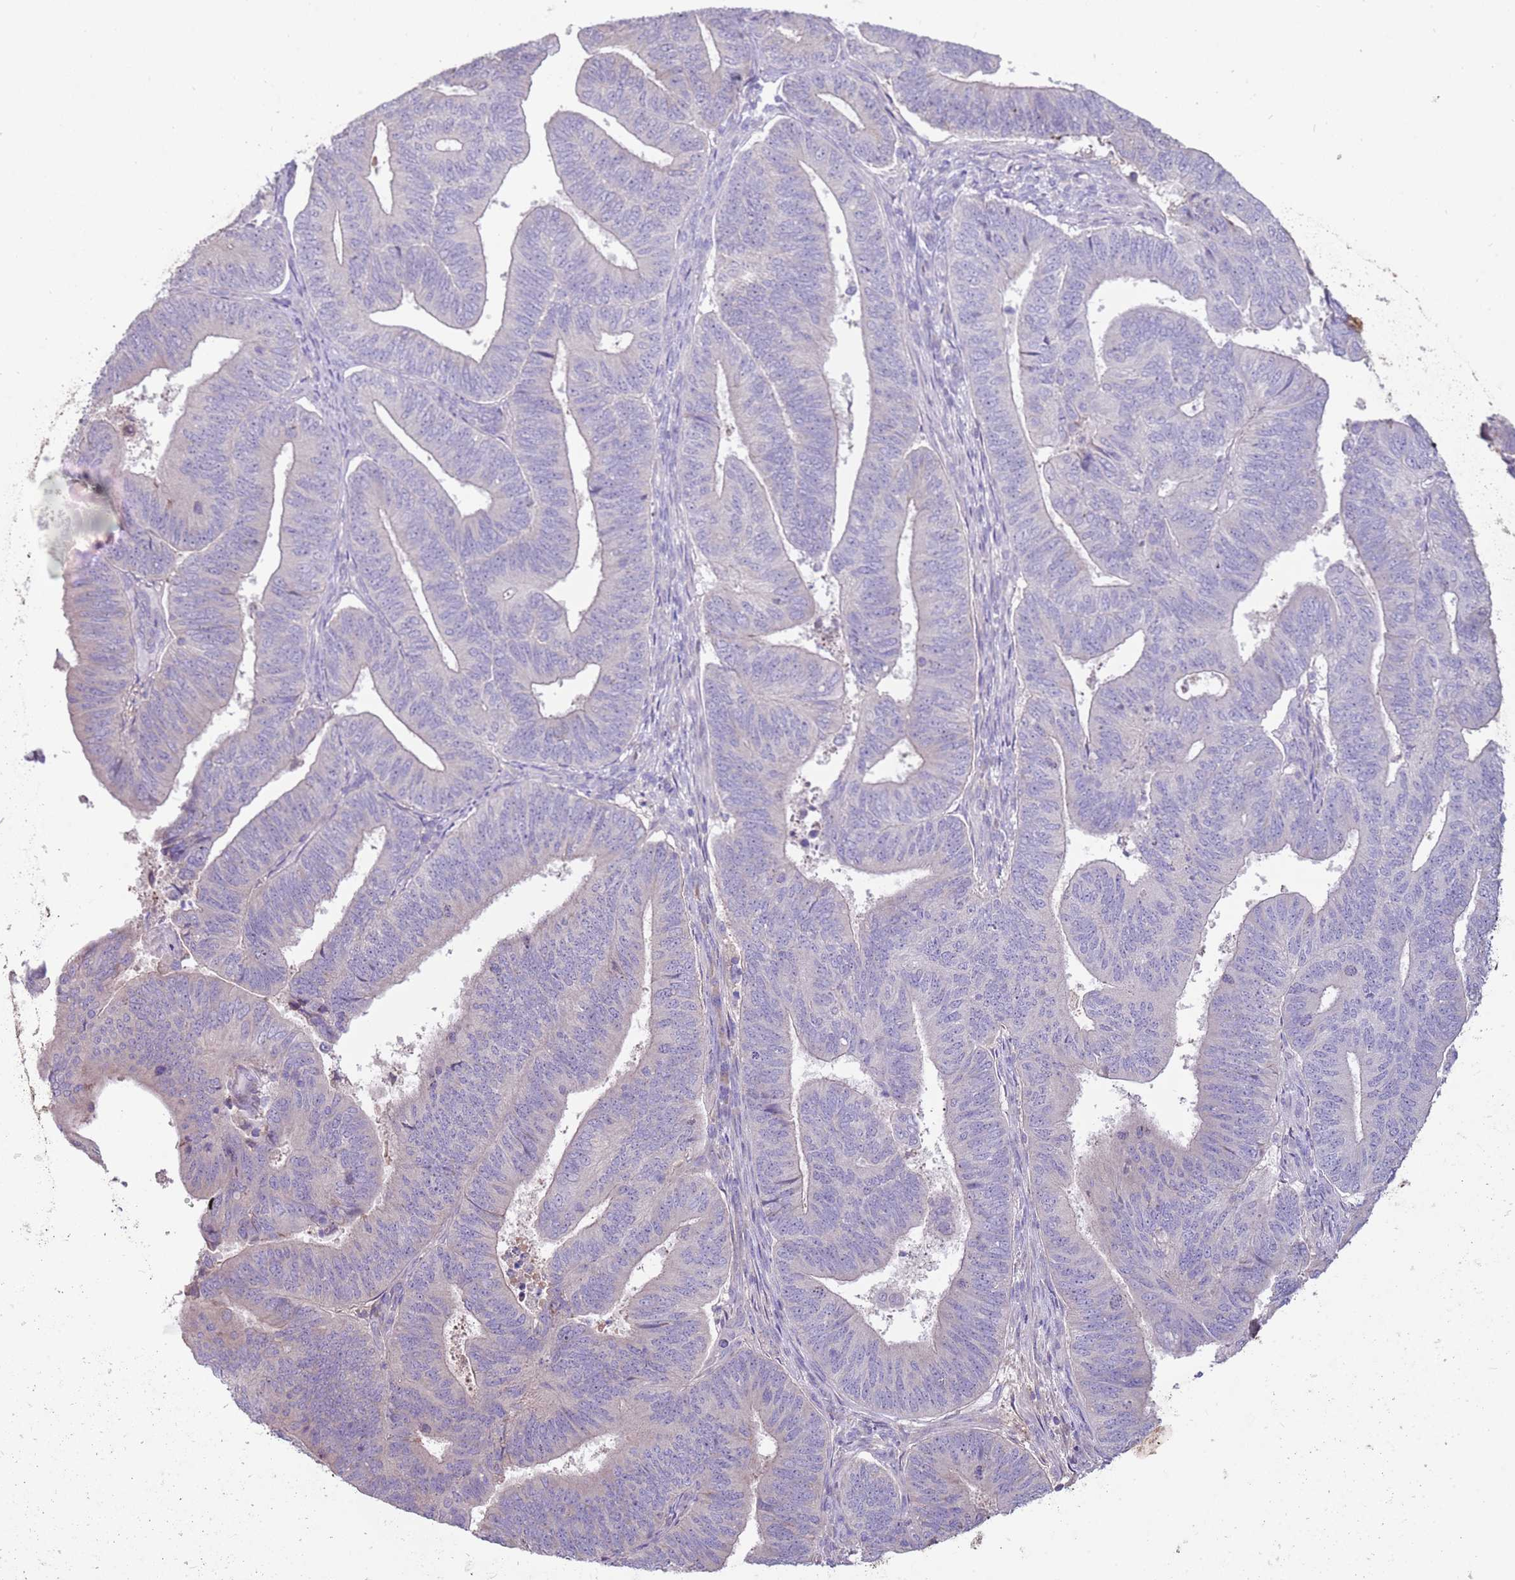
{"staining": {"intensity": "negative", "quantity": "none", "location": "none"}, "tissue": "endometrial cancer", "cell_type": "Tumor cells", "image_type": "cancer", "snomed": [{"axis": "morphology", "description": "Adenocarcinoma, NOS"}, {"axis": "topography", "description": "Endometrium"}], "caption": "Endometrial cancer stained for a protein using immunohistochemistry exhibits no positivity tumor cells.", "gene": "CABYR", "patient": {"sex": "female", "age": 70}}